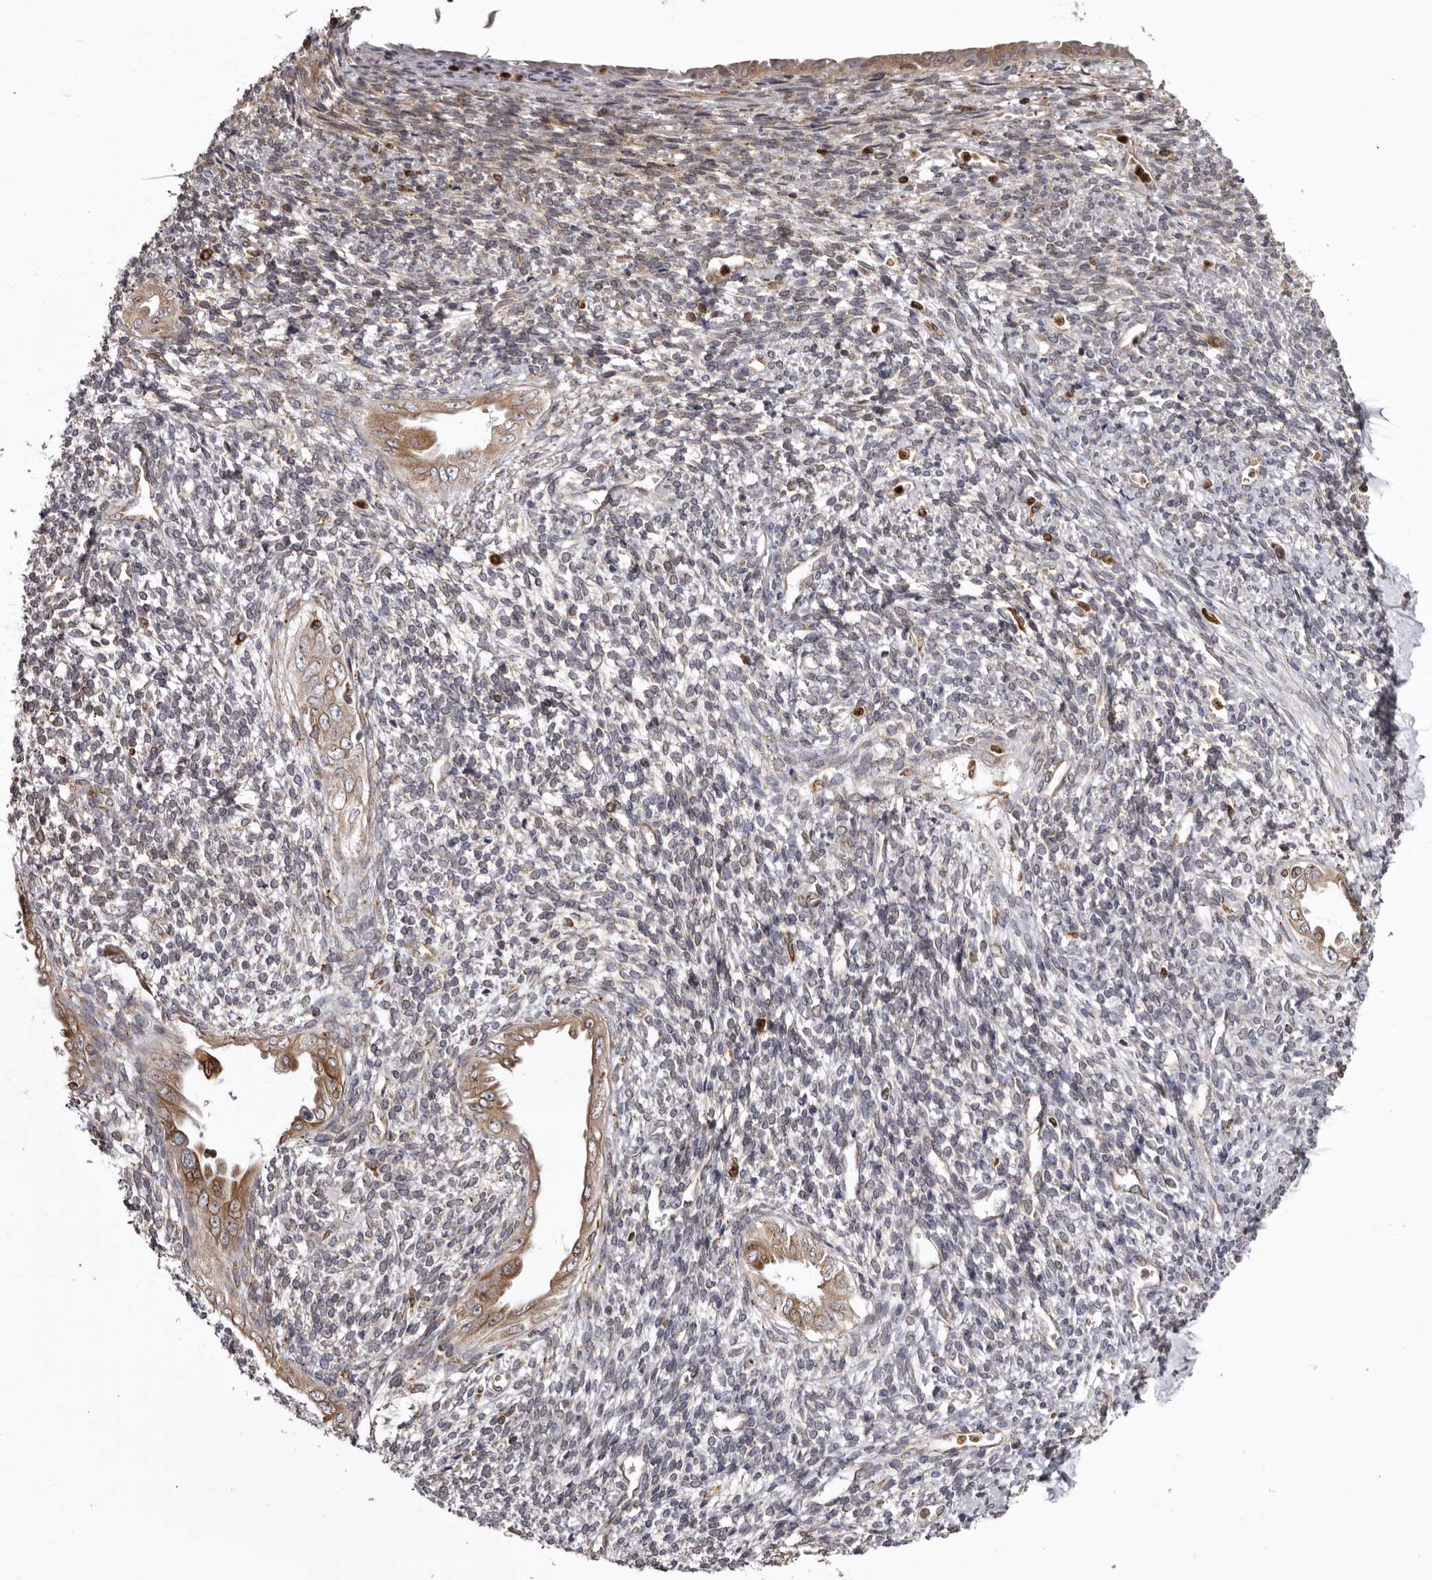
{"staining": {"intensity": "weak", "quantity": "<25%", "location": "cytoplasmic/membranous"}, "tissue": "endometrium", "cell_type": "Cells in endometrial stroma", "image_type": "normal", "snomed": [{"axis": "morphology", "description": "Normal tissue, NOS"}, {"axis": "topography", "description": "Endometrium"}], "caption": "Immunohistochemical staining of normal endometrium shows no significant positivity in cells in endometrial stroma. Nuclei are stained in blue.", "gene": "C4orf3", "patient": {"sex": "female", "age": 66}}